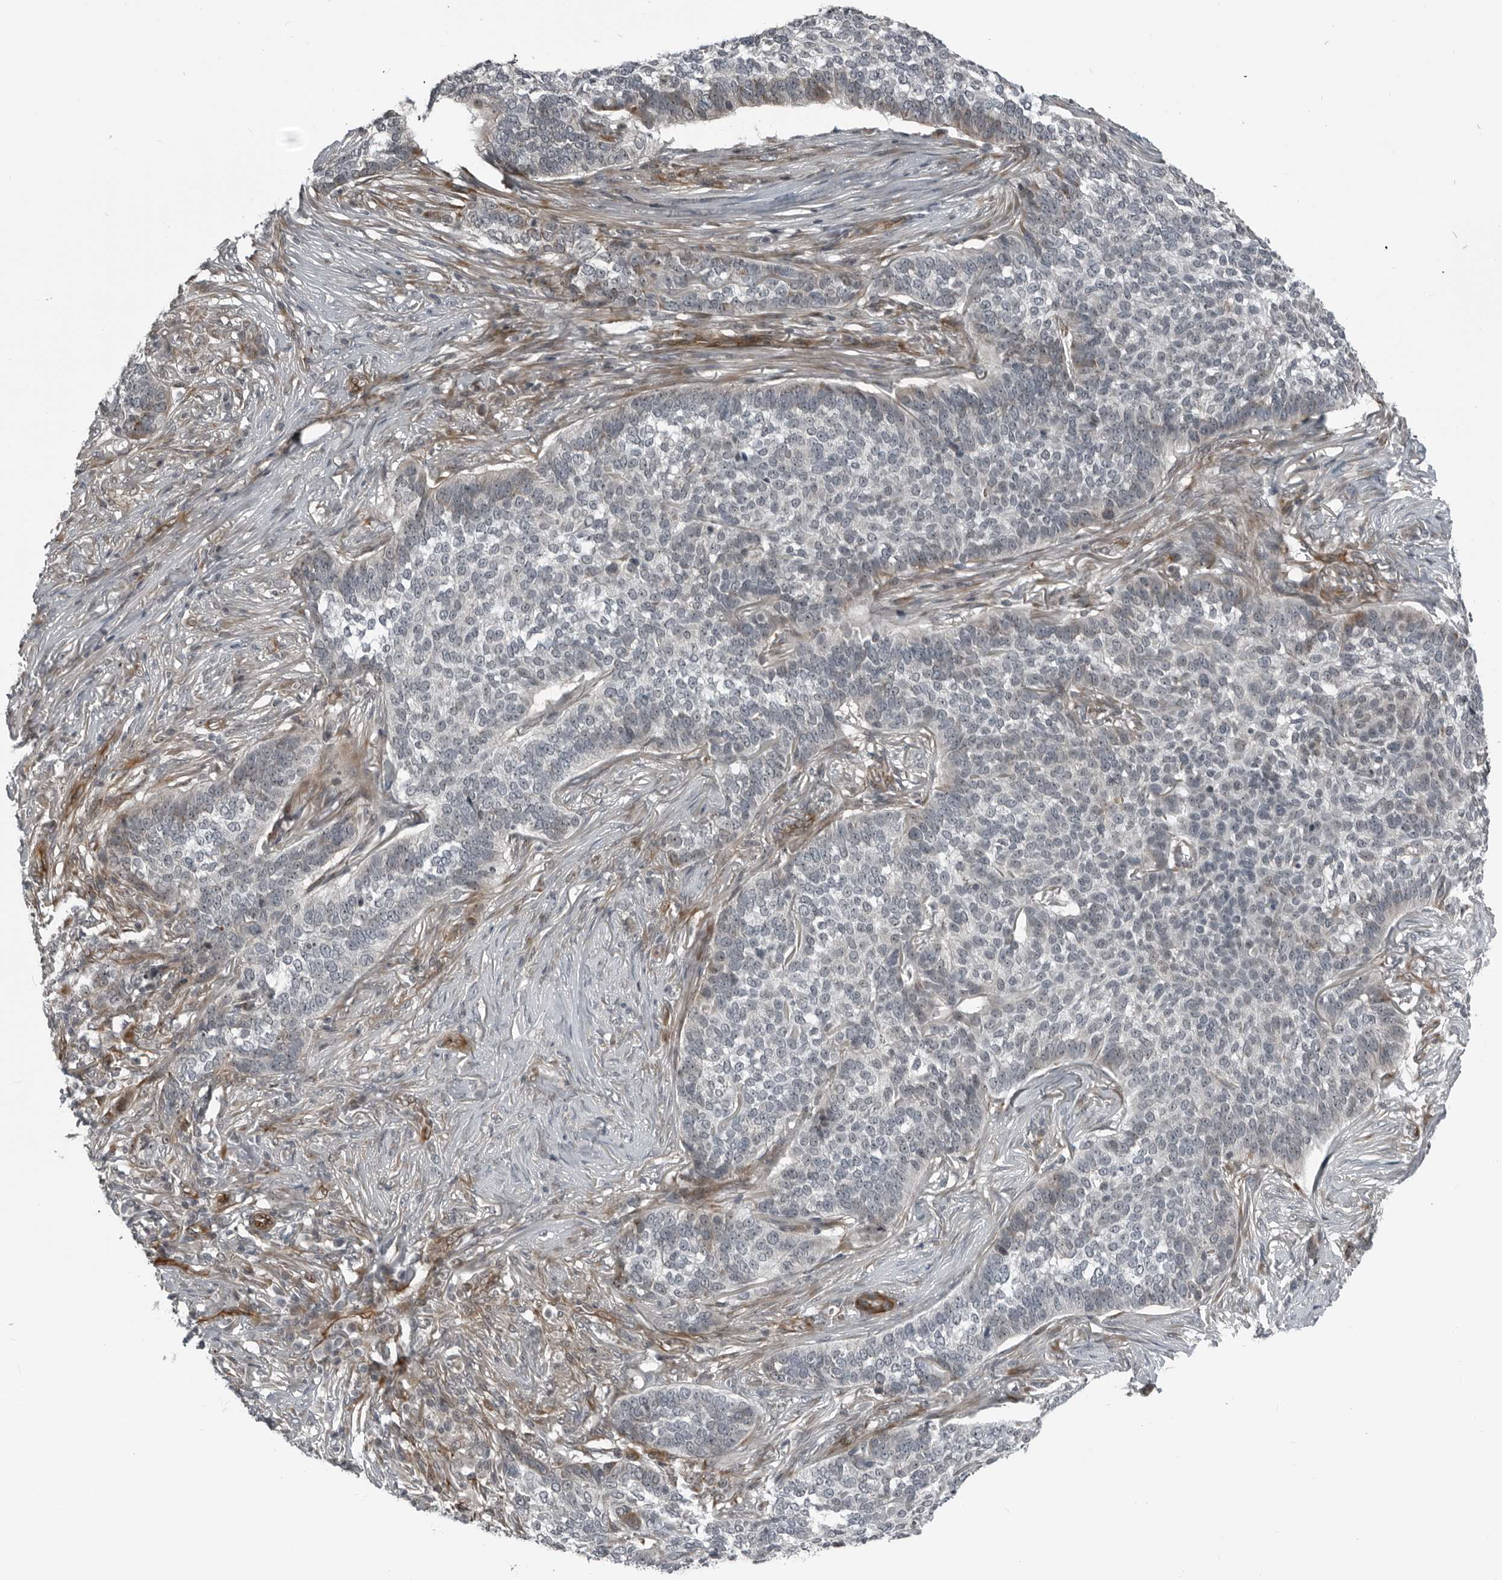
{"staining": {"intensity": "weak", "quantity": "25%-75%", "location": "nuclear"}, "tissue": "skin cancer", "cell_type": "Tumor cells", "image_type": "cancer", "snomed": [{"axis": "morphology", "description": "Basal cell carcinoma"}, {"axis": "topography", "description": "Skin"}], "caption": "Immunohistochemistry histopathology image of basal cell carcinoma (skin) stained for a protein (brown), which reveals low levels of weak nuclear staining in approximately 25%-75% of tumor cells.", "gene": "FAM102B", "patient": {"sex": "male", "age": 85}}